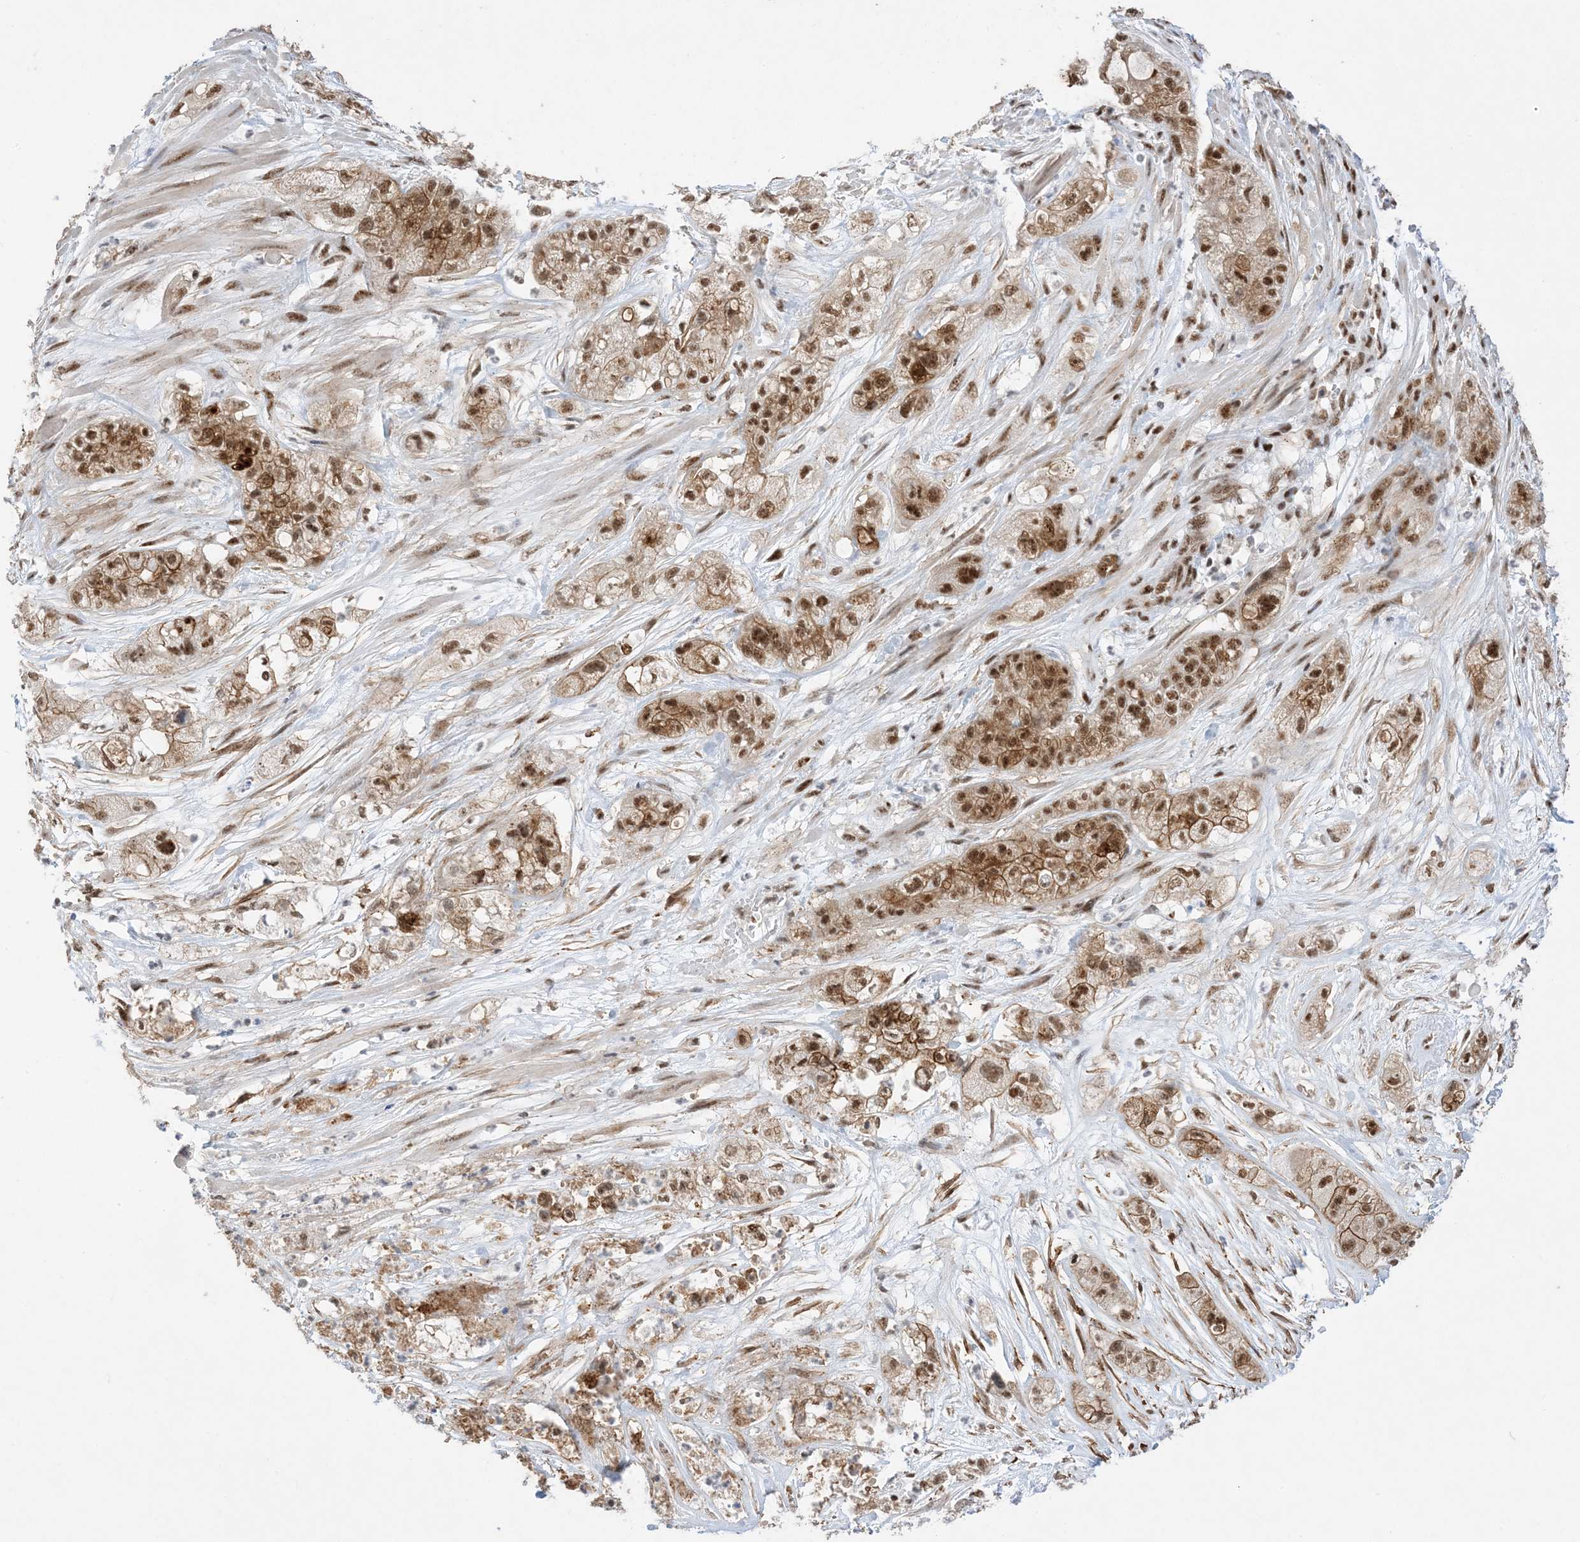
{"staining": {"intensity": "moderate", "quantity": ">75%", "location": "cytoplasmic/membranous,nuclear"}, "tissue": "pancreatic cancer", "cell_type": "Tumor cells", "image_type": "cancer", "snomed": [{"axis": "morphology", "description": "Adenocarcinoma, NOS"}, {"axis": "topography", "description": "Pancreas"}], "caption": "A brown stain labels moderate cytoplasmic/membranous and nuclear staining of a protein in human pancreatic cancer (adenocarcinoma) tumor cells.", "gene": "SF3A3", "patient": {"sex": "female", "age": 78}}